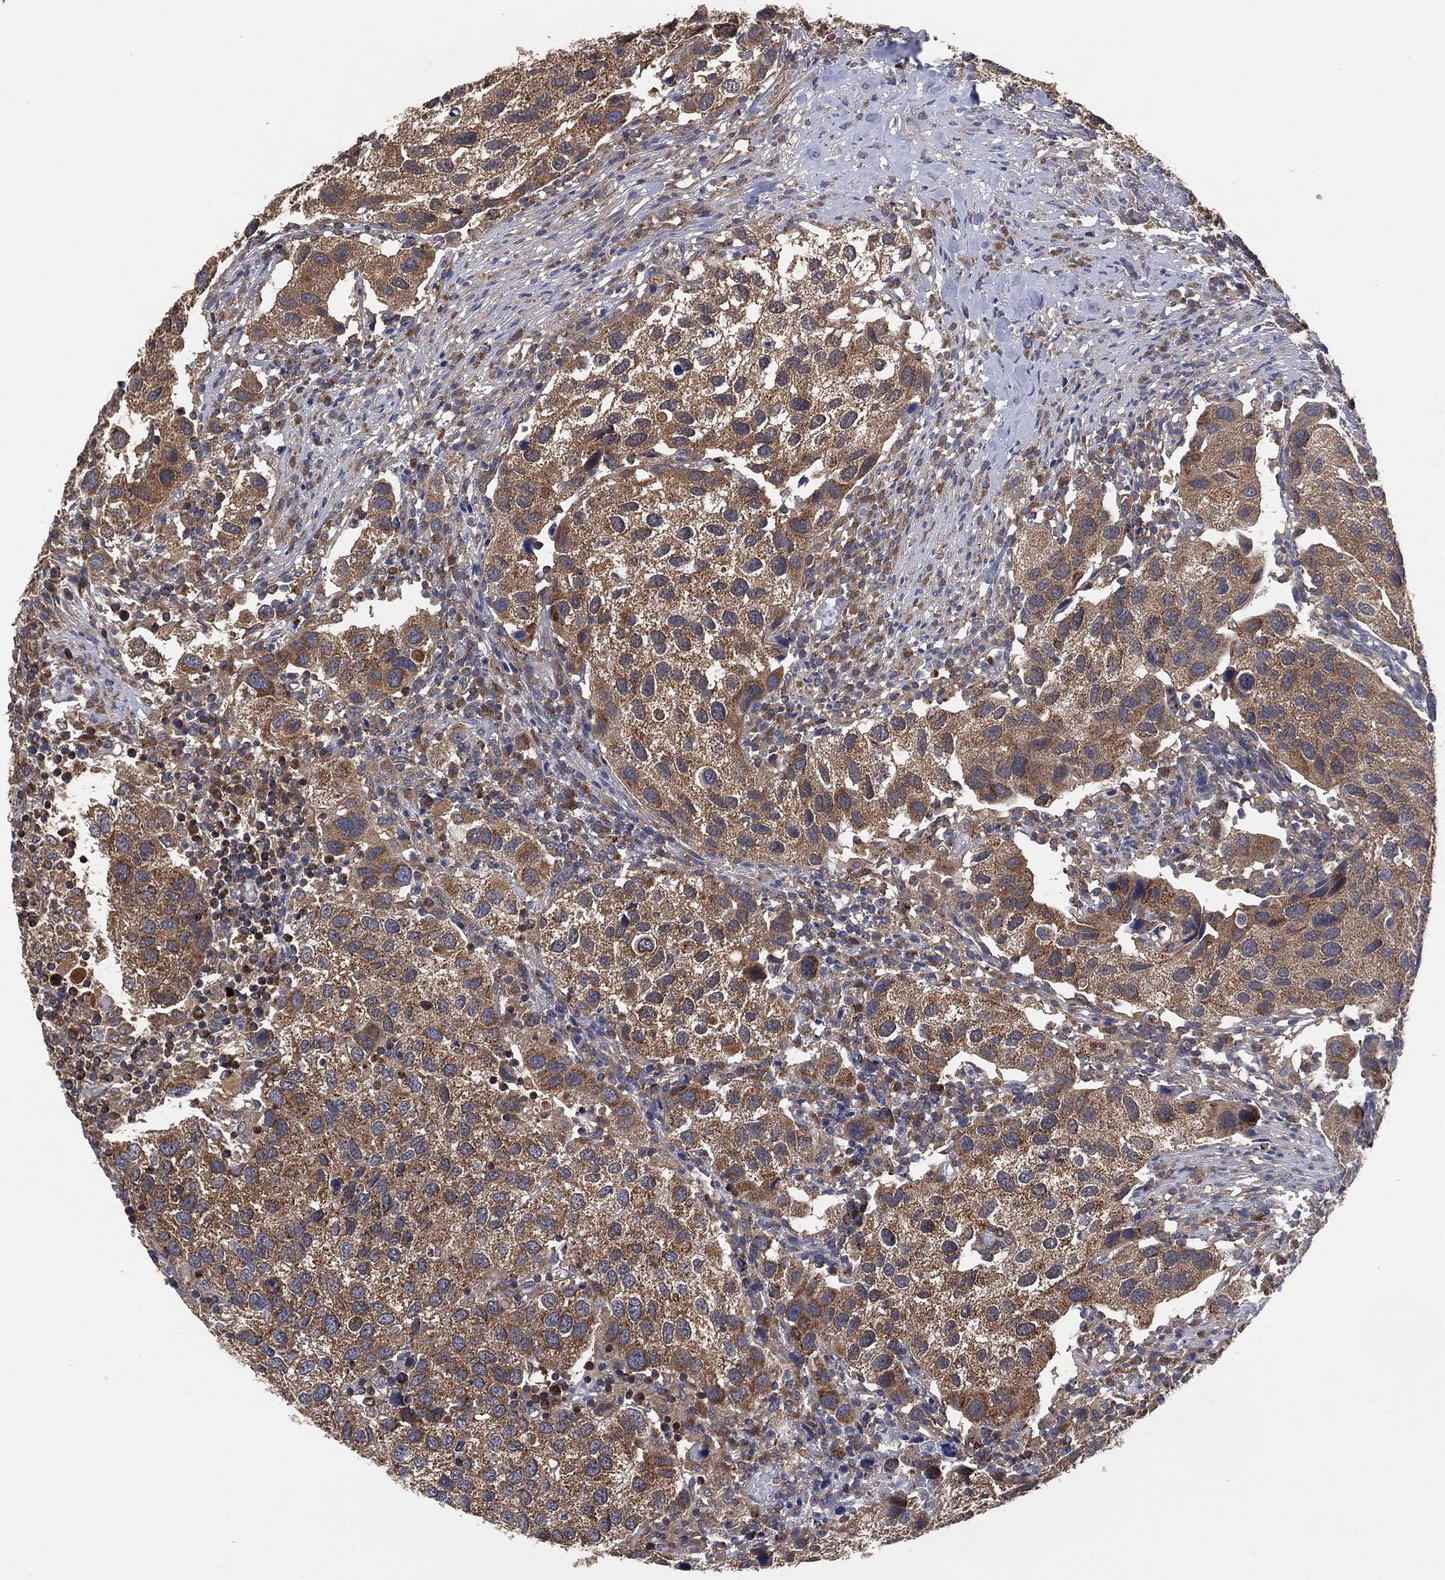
{"staining": {"intensity": "moderate", "quantity": ">75%", "location": "cytoplasmic/membranous"}, "tissue": "urothelial cancer", "cell_type": "Tumor cells", "image_type": "cancer", "snomed": [{"axis": "morphology", "description": "Urothelial carcinoma, High grade"}, {"axis": "topography", "description": "Urinary bladder"}], "caption": "This micrograph displays urothelial cancer stained with immunohistochemistry to label a protein in brown. The cytoplasmic/membranous of tumor cells show moderate positivity for the protein. Nuclei are counter-stained blue.", "gene": "LIMD1", "patient": {"sex": "male", "age": 79}}